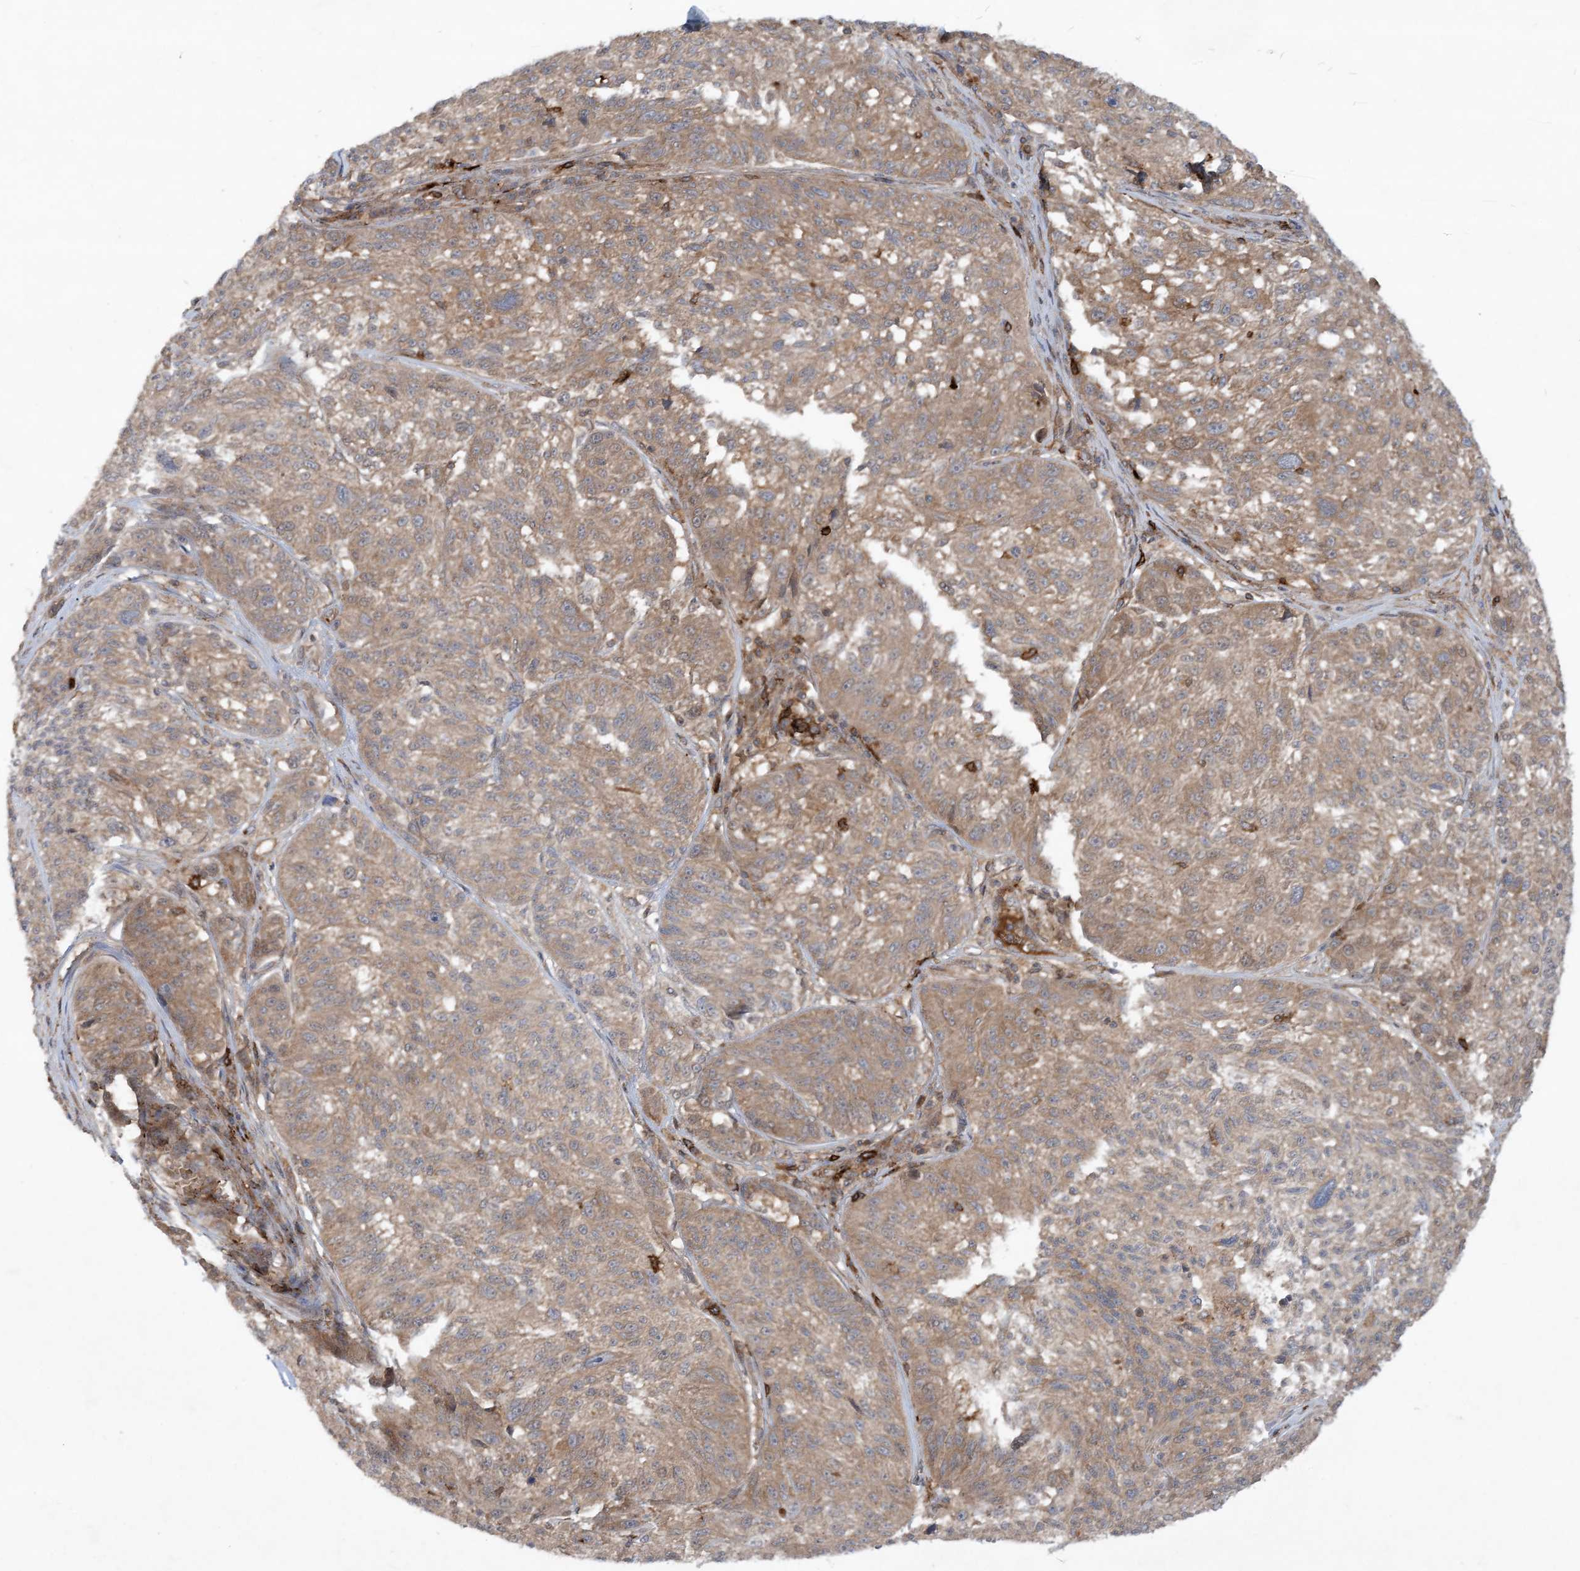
{"staining": {"intensity": "moderate", "quantity": ">75%", "location": "cytoplasmic/membranous"}, "tissue": "melanoma", "cell_type": "Tumor cells", "image_type": "cancer", "snomed": [{"axis": "morphology", "description": "Malignant melanoma, NOS"}, {"axis": "topography", "description": "Skin"}], "caption": "Protein analysis of melanoma tissue reveals moderate cytoplasmic/membranous expression in about >75% of tumor cells.", "gene": "STAM2", "patient": {"sex": "male", "age": 53}}